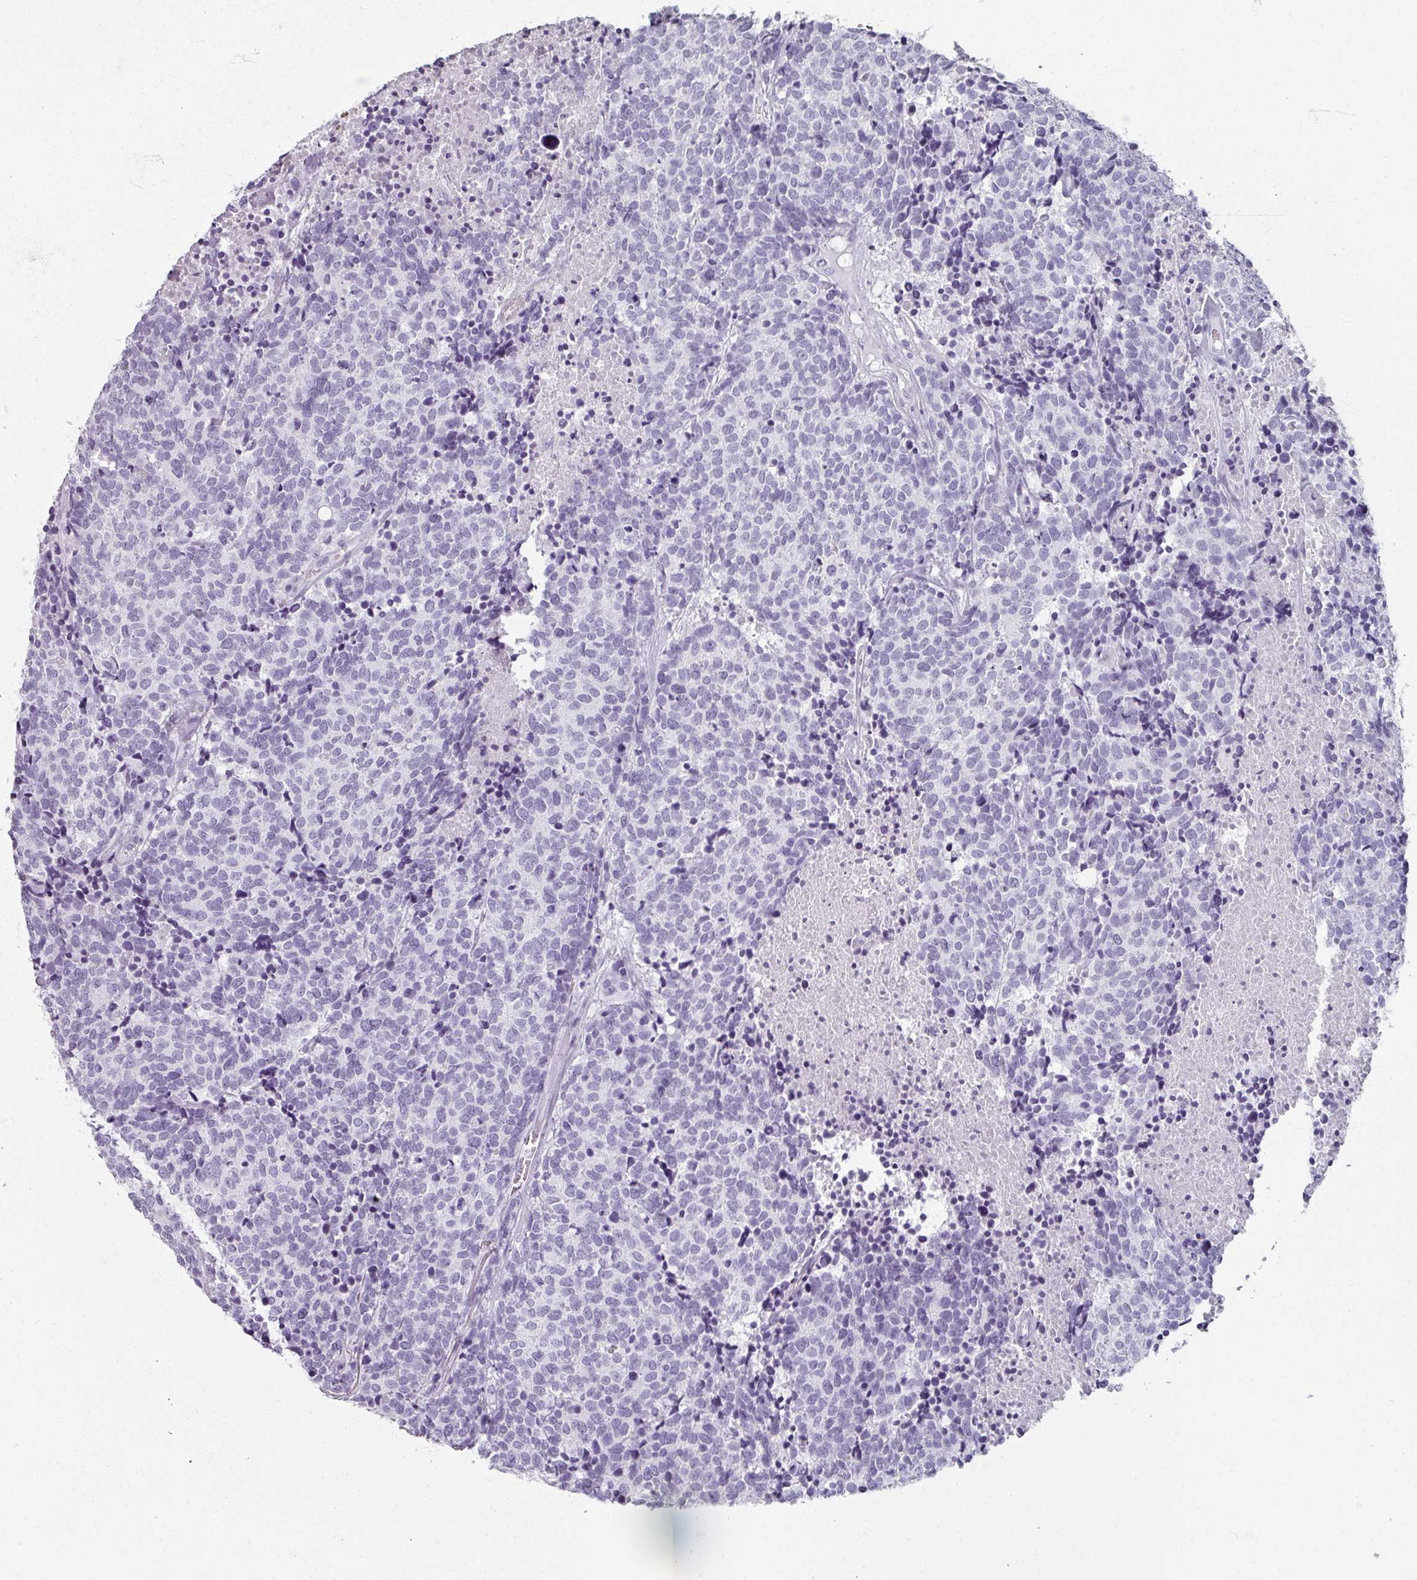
{"staining": {"intensity": "negative", "quantity": "none", "location": "none"}, "tissue": "carcinoid", "cell_type": "Tumor cells", "image_type": "cancer", "snomed": [{"axis": "morphology", "description": "Carcinoid, malignant, NOS"}, {"axis": "topography", "description": "Skin"}], "caption": "IHC of human malignant carcinoid displays no expression in tumor cells.", "gene": "REG3G", "patient": {"sex": "female", "age": 79}}